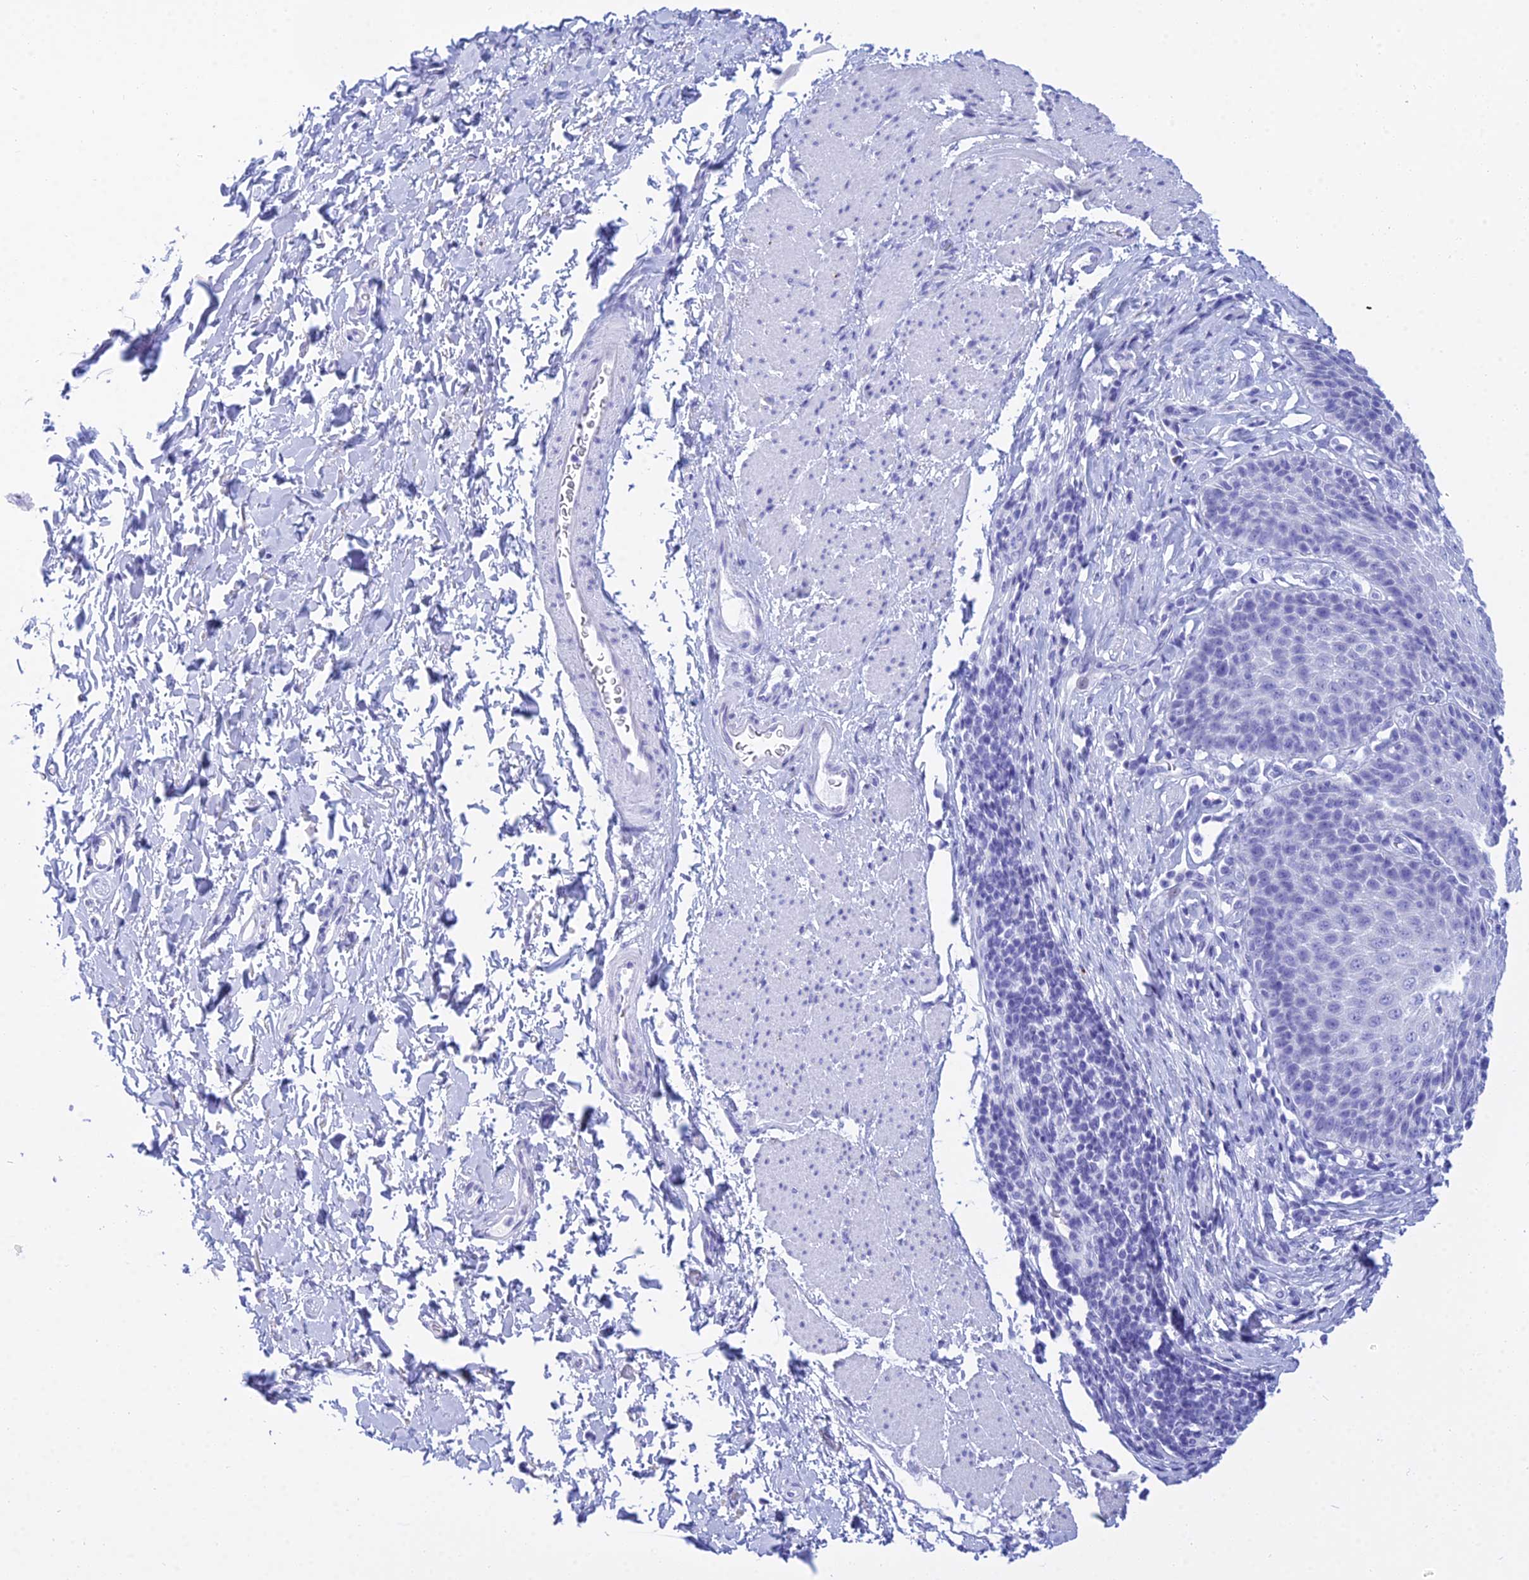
{"staining": {"intensity": "negative", "quantity": "none", "location": "none"}, "tissue": "esophagus", "cell_type": "Squamous epithelial cells", "image_type": "normal", "snomed": [{"axis": "morphology", "description": "Normal tissue, NOS"}, {"axis": "topography", "description": "Esophagus"}], "caption": "DAB (3,3'-diaminobenzidine) immunohistochemical staining of benign human esophagus displays no significant positivity in squamous epithelial cells. (Brightfield microscopy of DAB (3,3'-diaminobenzidine) immunohistochemistry at high magnification).", "gene": "PATE4", "patient": {"sex": "female", "age": 61}}